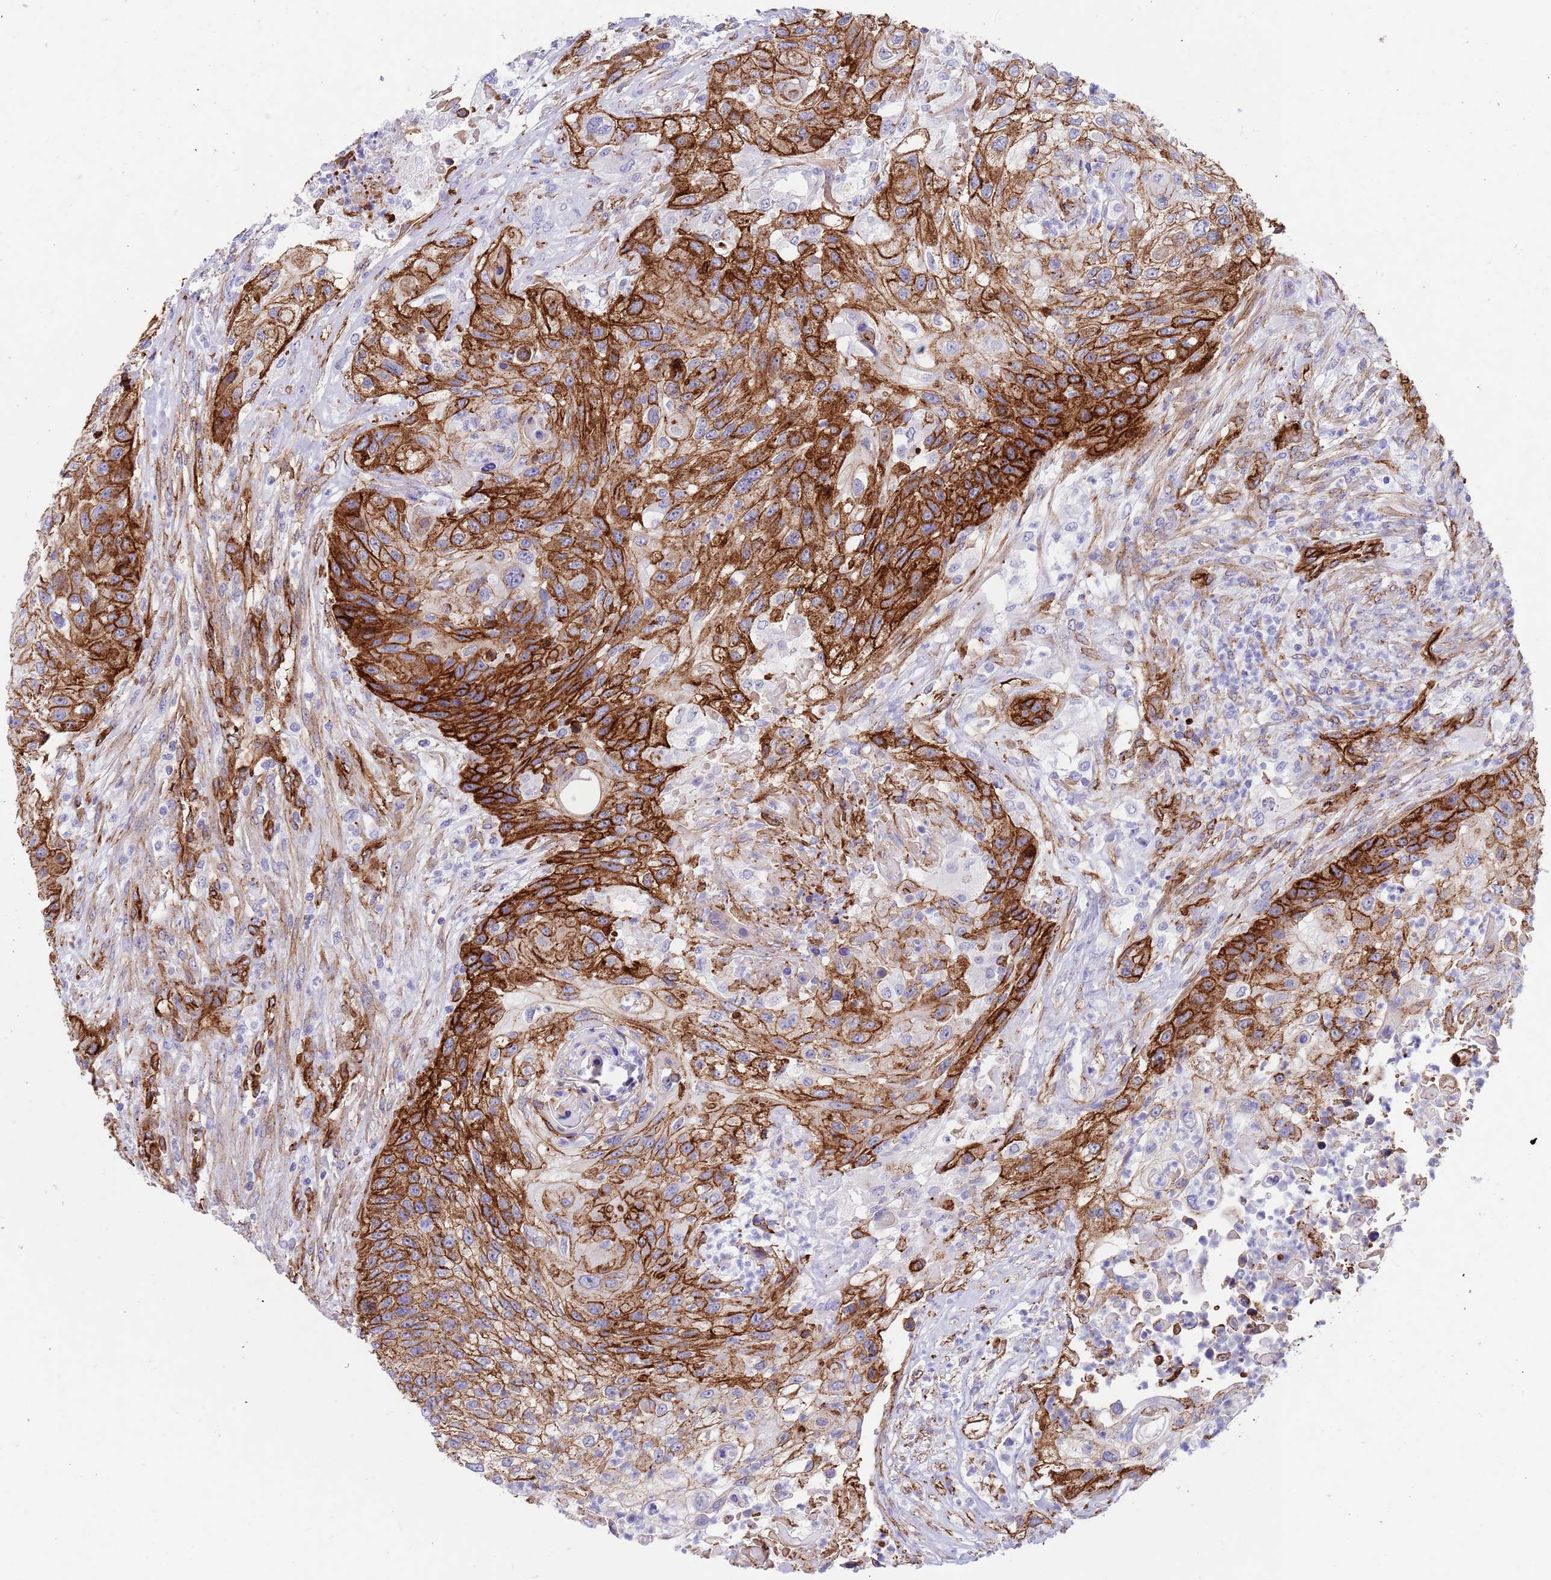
{"staining": {"intensity": "strong", "quantity": ">75%", "location": "cytoplasmic/membranous"}, "tissue": "urothelial cancer", "cell_type": "Tumor cells", "image_type": "cancer", "snomed": [{"axis": "morphology", "description": "Urothelial carcinoma, High grade"}, {"axis": "topography", "description": "Urinary bladder"}], "caption": "Tumor cells reveal strong cytoplasmic/membranous positivity in approximately >75% of cells in urothelial cancer. Using DAB (brown) and hematoxylin (blue) stains, captured at high magnification using brightfield microscopy.", "gene": "CAV2", "patient": {"sex": "female", "age": 60}}